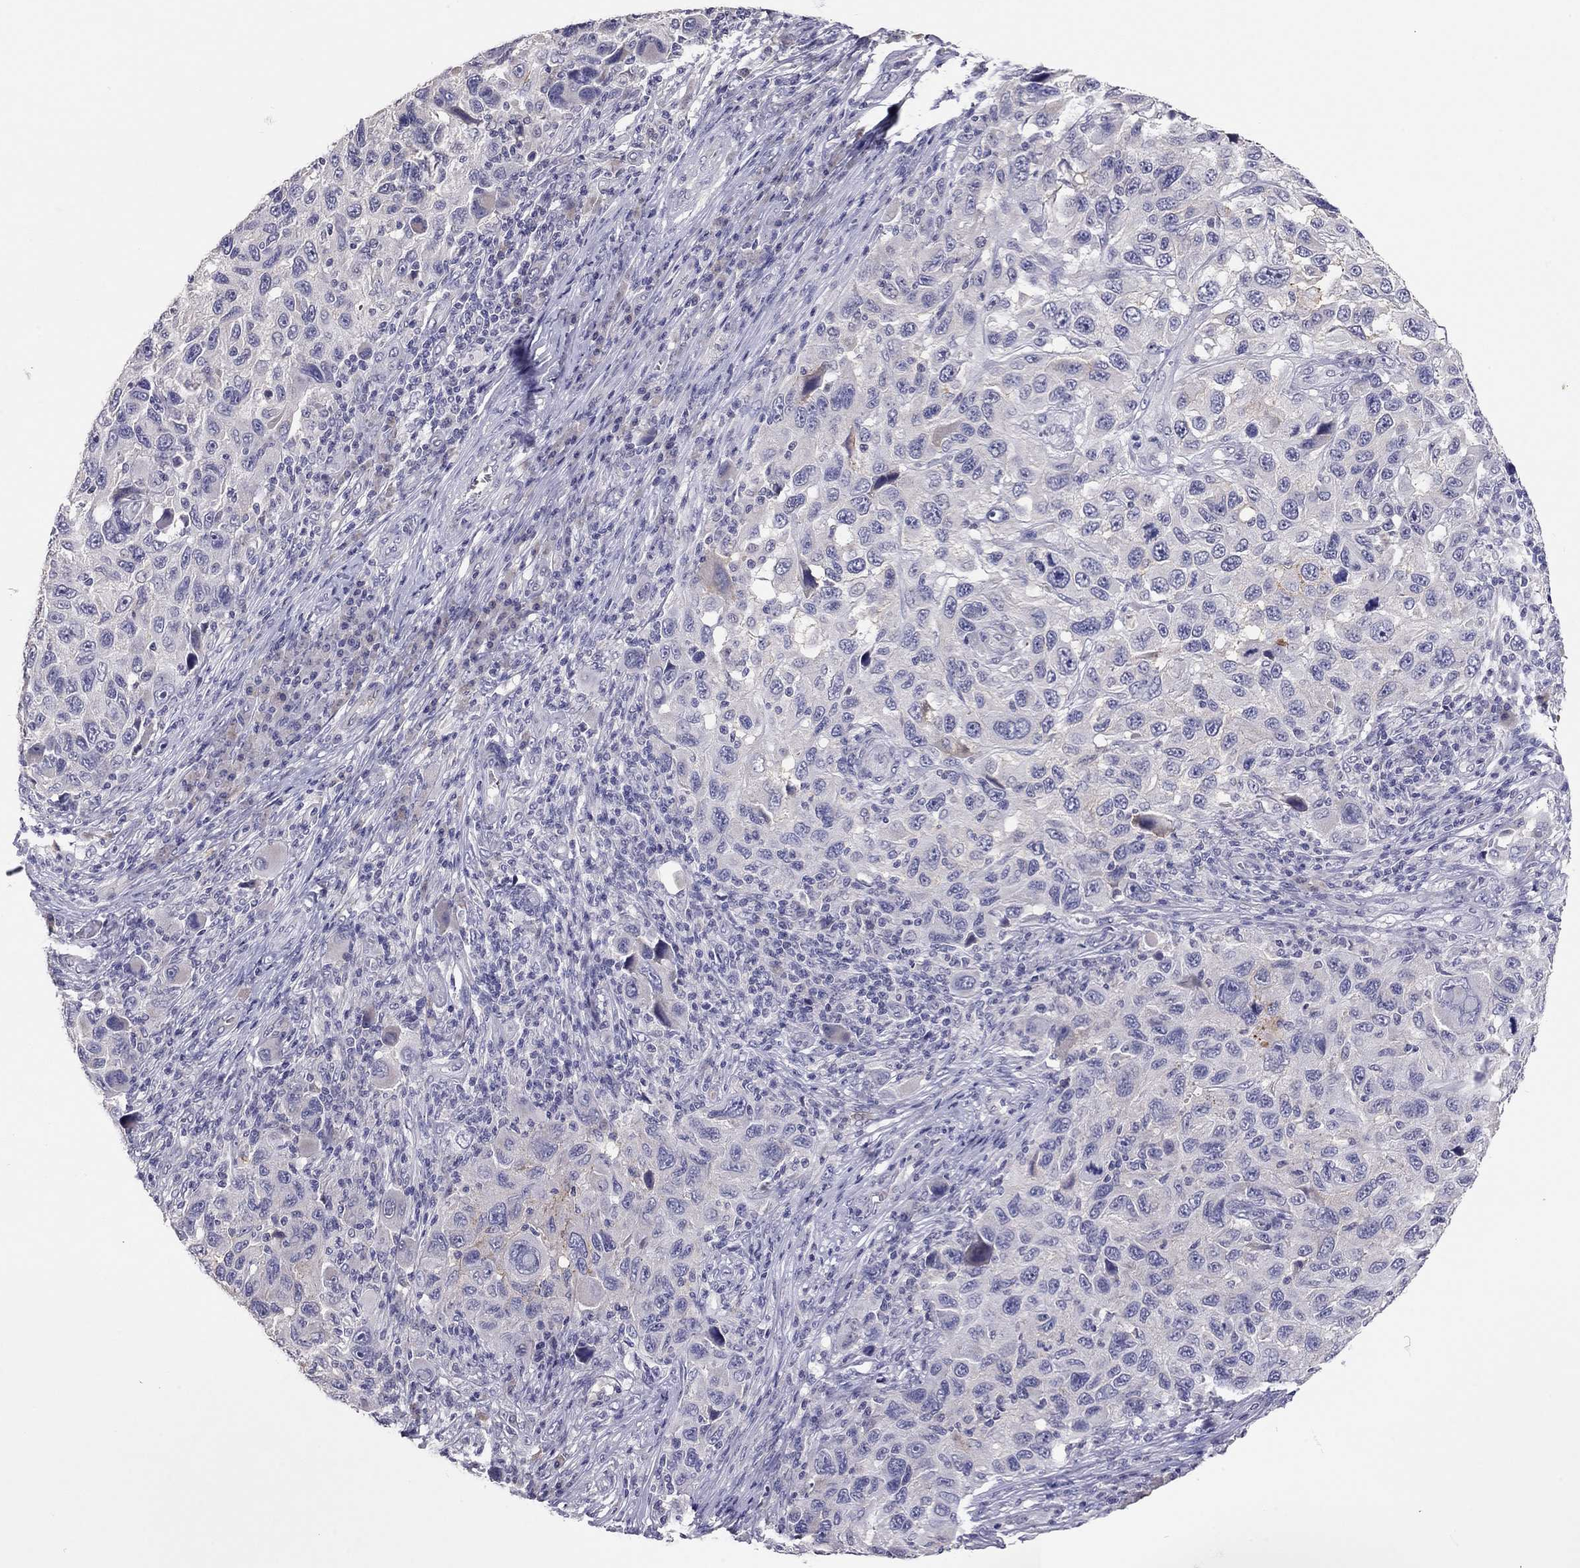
{"staining": {"intensity": "strong", "quantity": "<25%", "location": "cytoplasmic/membranous"}, "tissue": "melanoma", "cell_type": "Tumor cells", "image_type": "cancer", "snomed": [{"axis": "morphology", "description": "Malignant melanoma, NOS"}, {"axis": "topography", "description": "Skin"}], "caption": "A photomicrograph of human malignant melanoma stained for a protein shows strong cytoplasmic/membranous brown staining in tumor cells.", "gene": "SCARB1", "patient": {"sex": "male", "age": 53}}